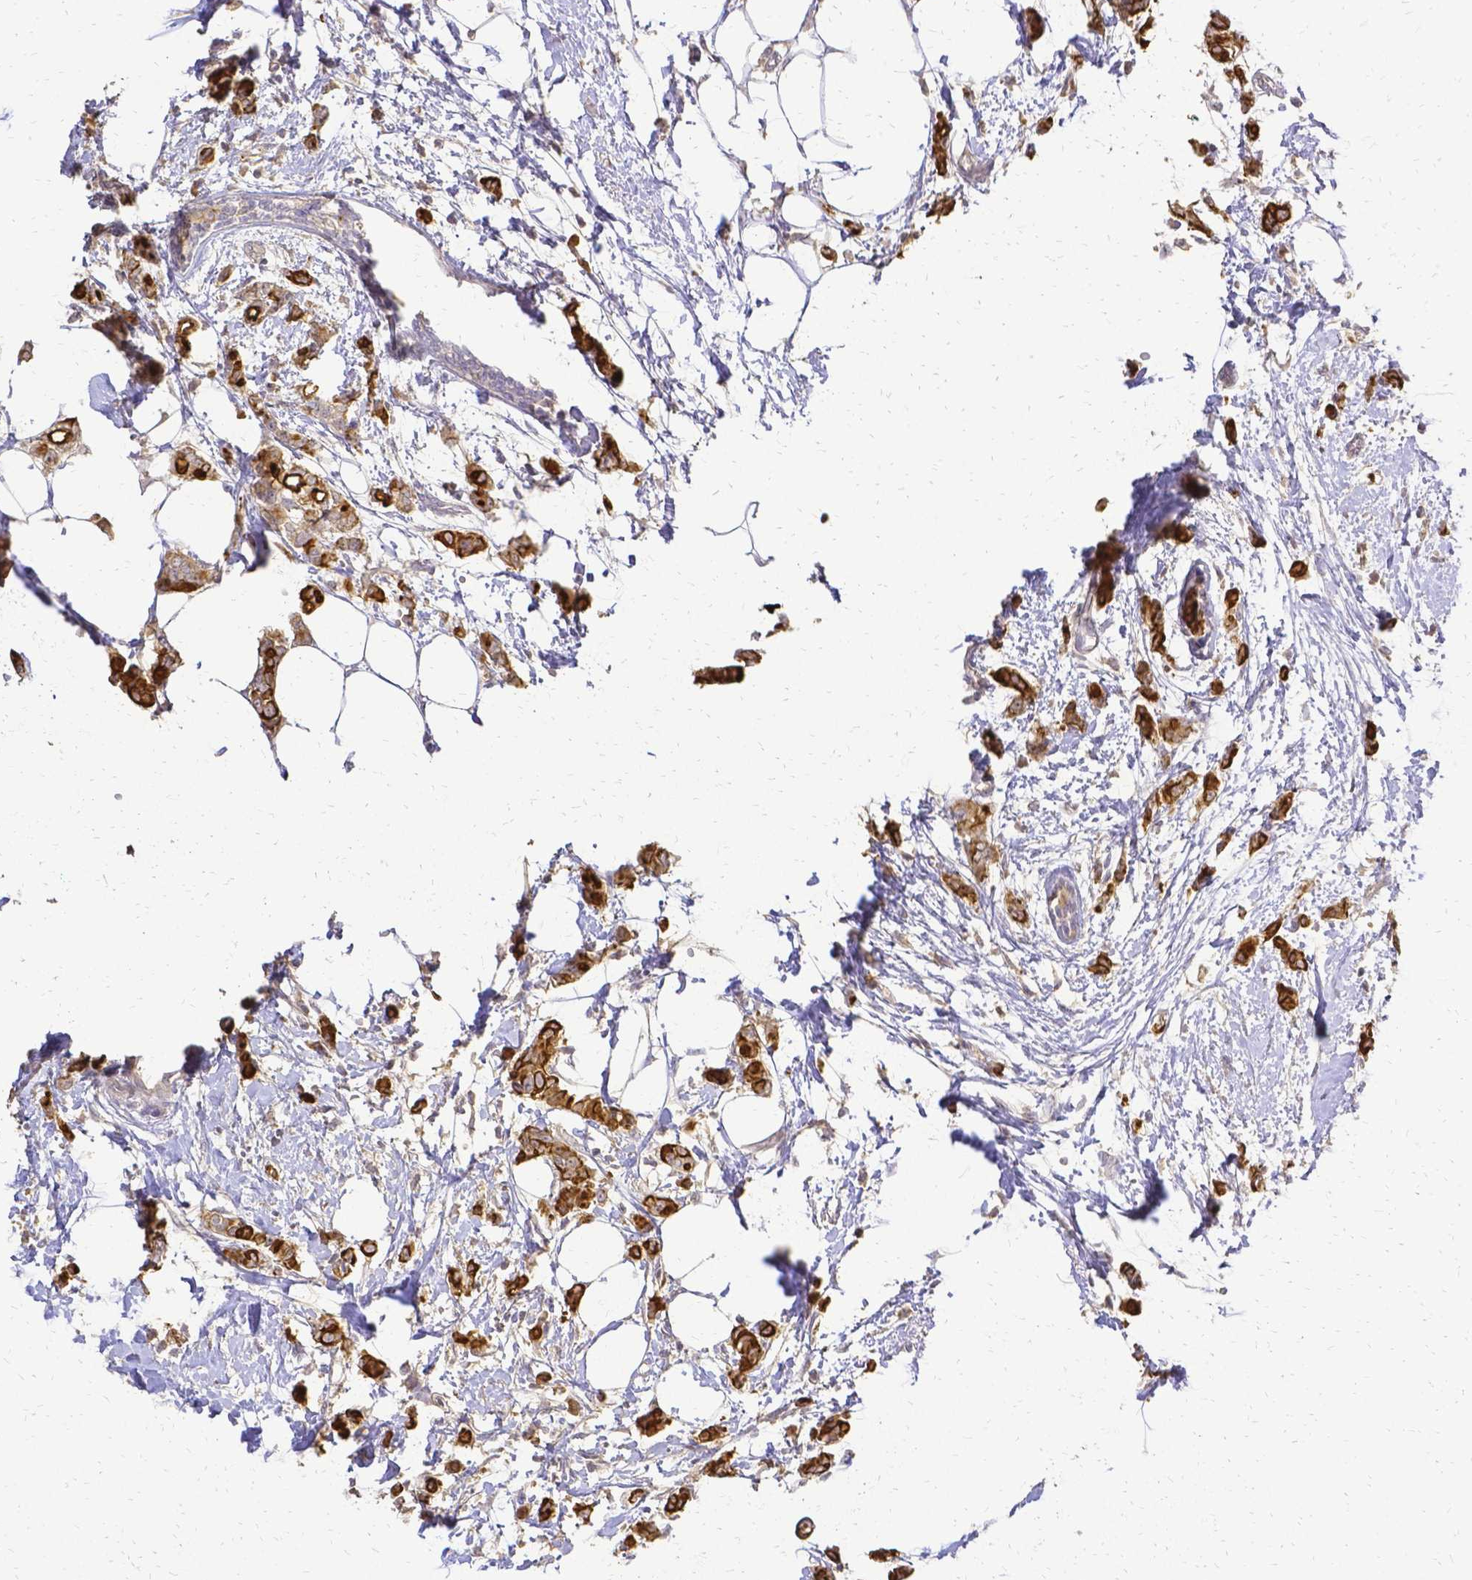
{"staining": {"intensity": "strong", "quantity": ">75%", "location": "cytoplasmic/membranous"}, "tissue": "breast cancer", "cell_type": "Tumor cells", "image_type": "cancer", "snomed": [{"axis": "morphology", "description": "Duct carcinoma"}, {"axis": "topography", "description": "Breast"}], "caption": "DAB immunohistochemical staining of human breast cancer reveals strong cytoplasmic/membranous protein positivity in approximately >75% of tumor cells. The protein is stained brown, and the nuclei are stained in blue (DAB IHC with brightfield microscopy, high magnification).", "gene": "CIB1", "patient": {"sex": "female", "age": 40}}